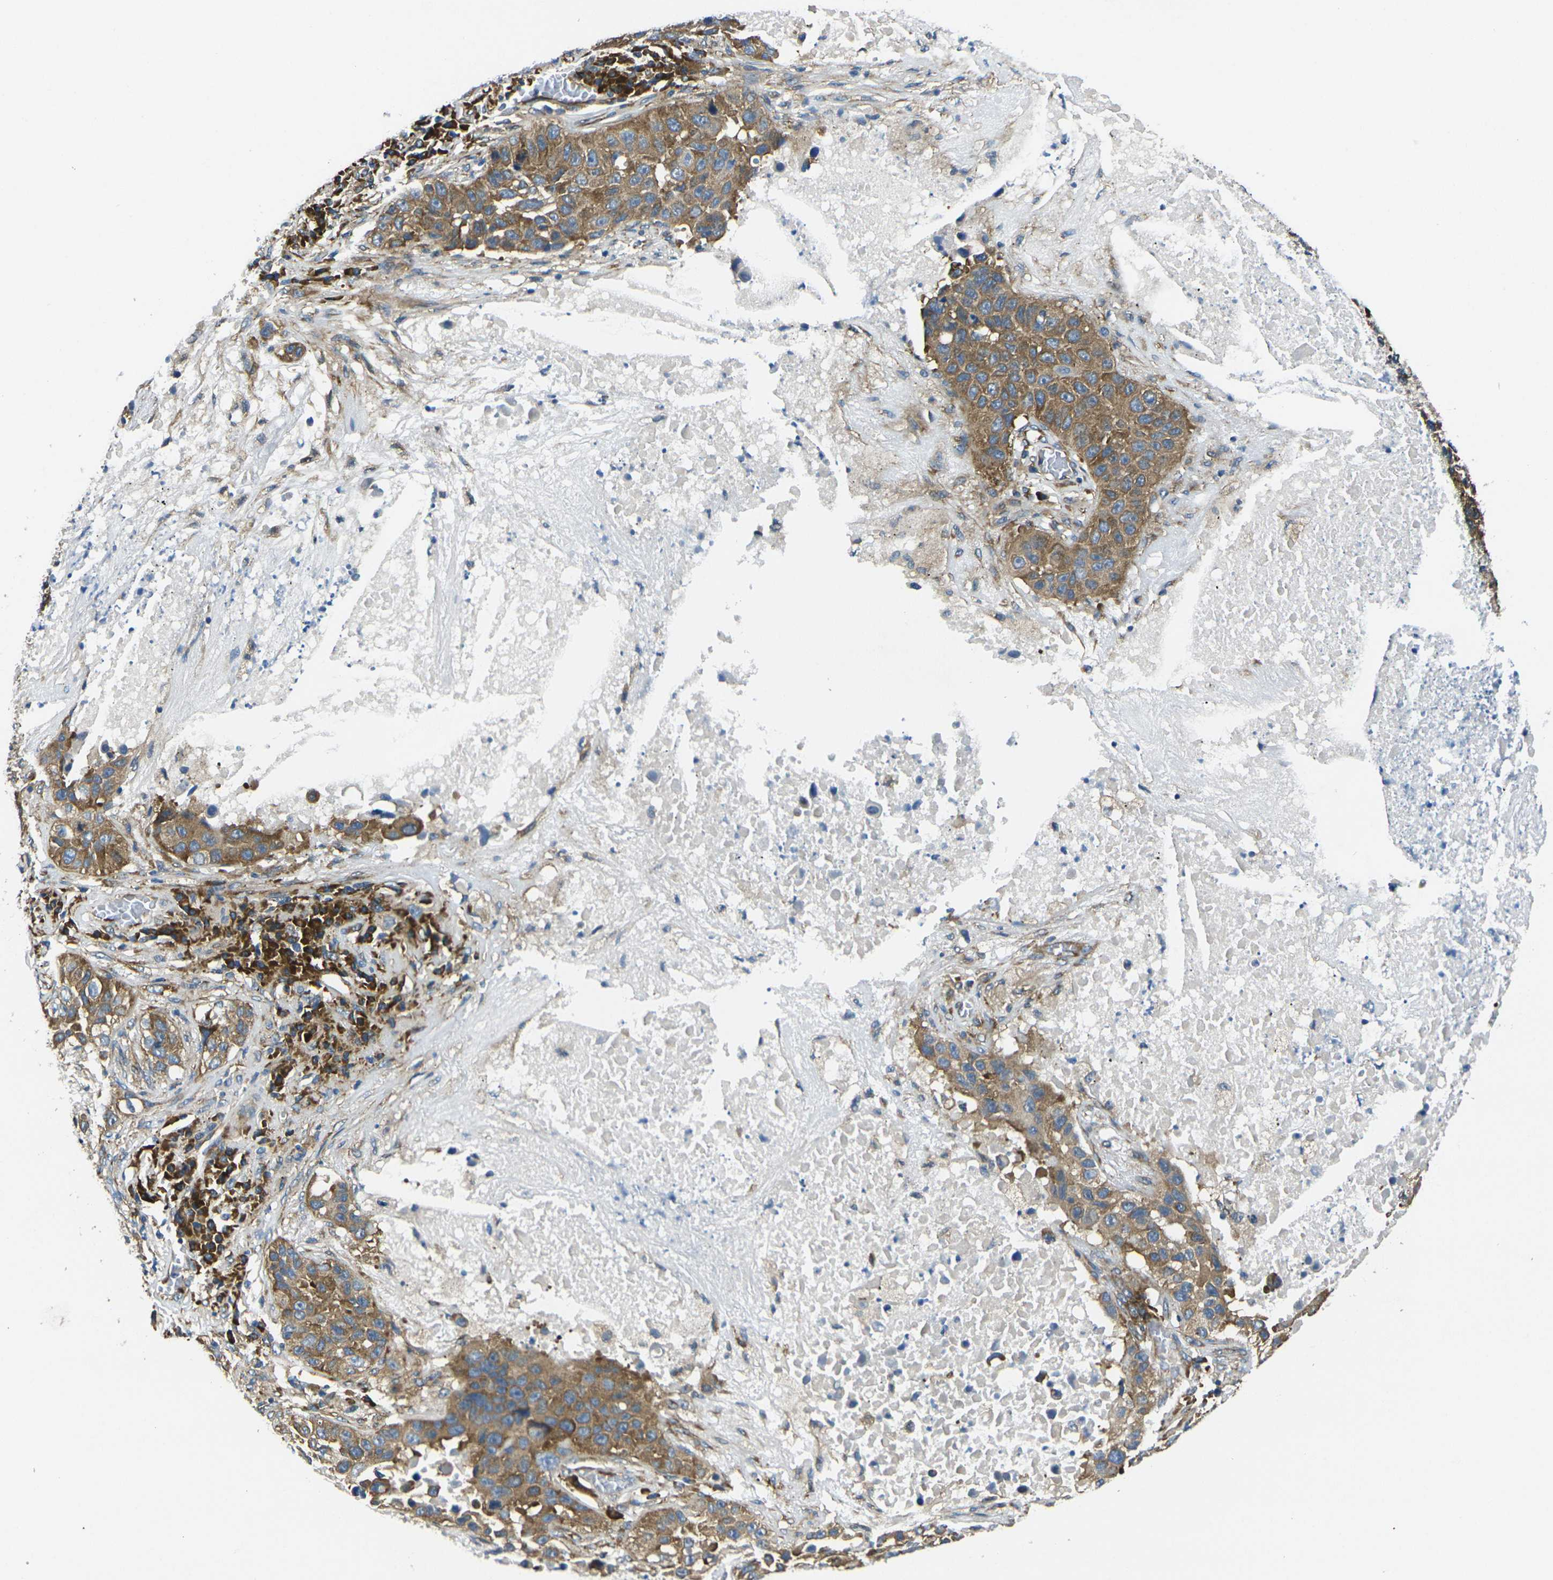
{"staining": {"intensity": "moderate", "quantity": ">75%", "location": "cytoplasmic/membranous"}, "tissue": "lung cancer", "cell_type": "Tumor cells", "image_type": "cancer", "snomed": [{"axis": "morphology", "description": "Squamous cell carcinoma, NOS"}, {"axis": "topography", "description": "Lung"}], "caption": "High-power microscopy captured an IHC photomicrograph of lung cancer (squamous cell carcinoma), revealing moderate cytoplasmic/membranous expression in approximately >75% of tumor cells.", "gene": "RPSA", "patient": {"sex": "male", "age": 57}}